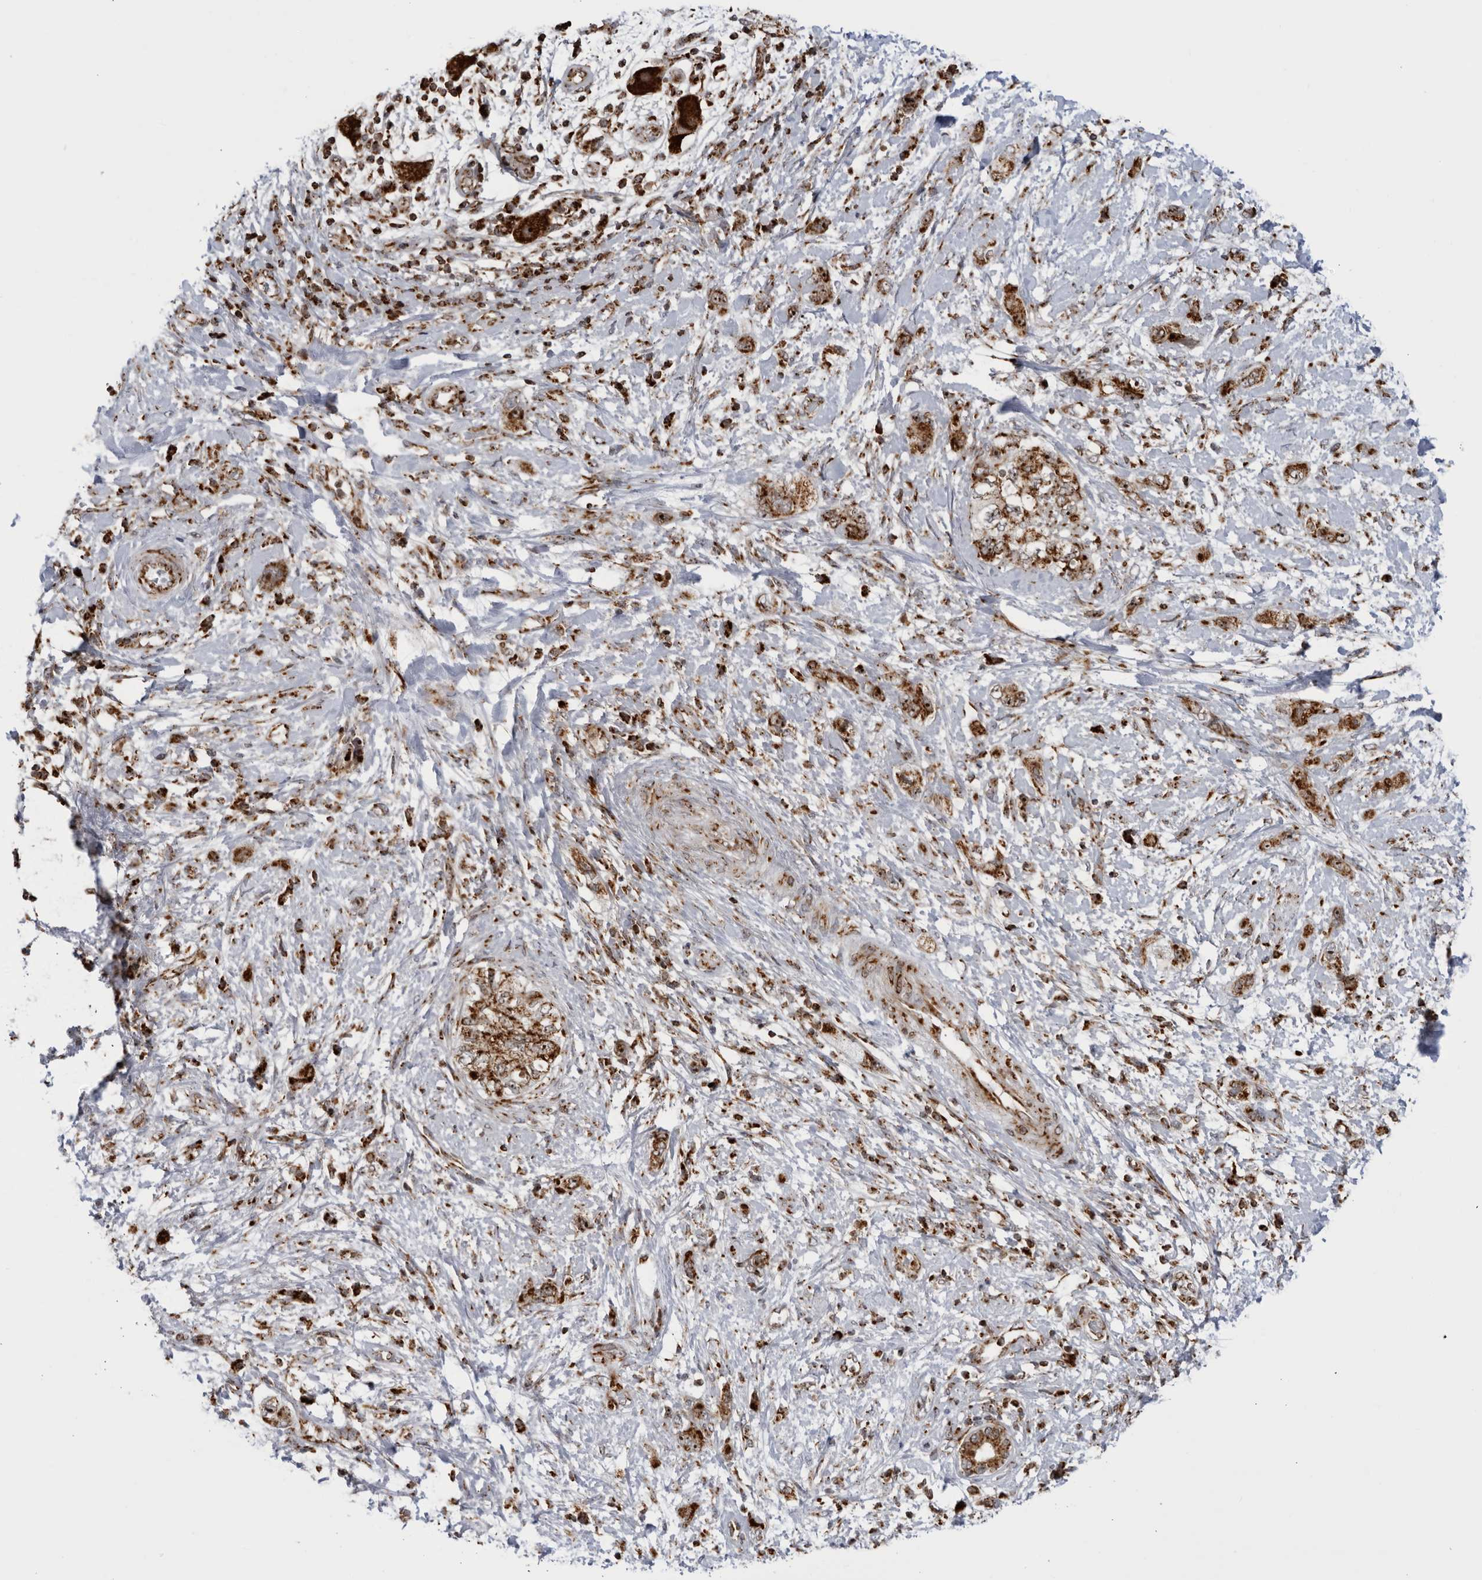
{"staining": {"intensity": "strong", "quantity": ">75%", "location": "cytoplasmic/membranous,nuclear"}, "tissue": "pancreatic cancer", "cell_type": "Tumor cells", "image_type": "cancer", "snomed": [{"axis": "morphology", "description": "Adenocarcinoma, NOS"}, {"axis": "topography", "description": "Pancreas"}], "caption": "Immunohistochemical staining of pancreatic cancer exhibits high levels of strong cytoplasmic/membranous and nuclear staining in approximately >75% of tumor cells. The protein of interest is stained brown, and the nuclei are stained in blue (DAB IHC with brightfield microscopy, high magnification).", "gene": "RBM34", "patient": {"sex": "female", "age": 73}}